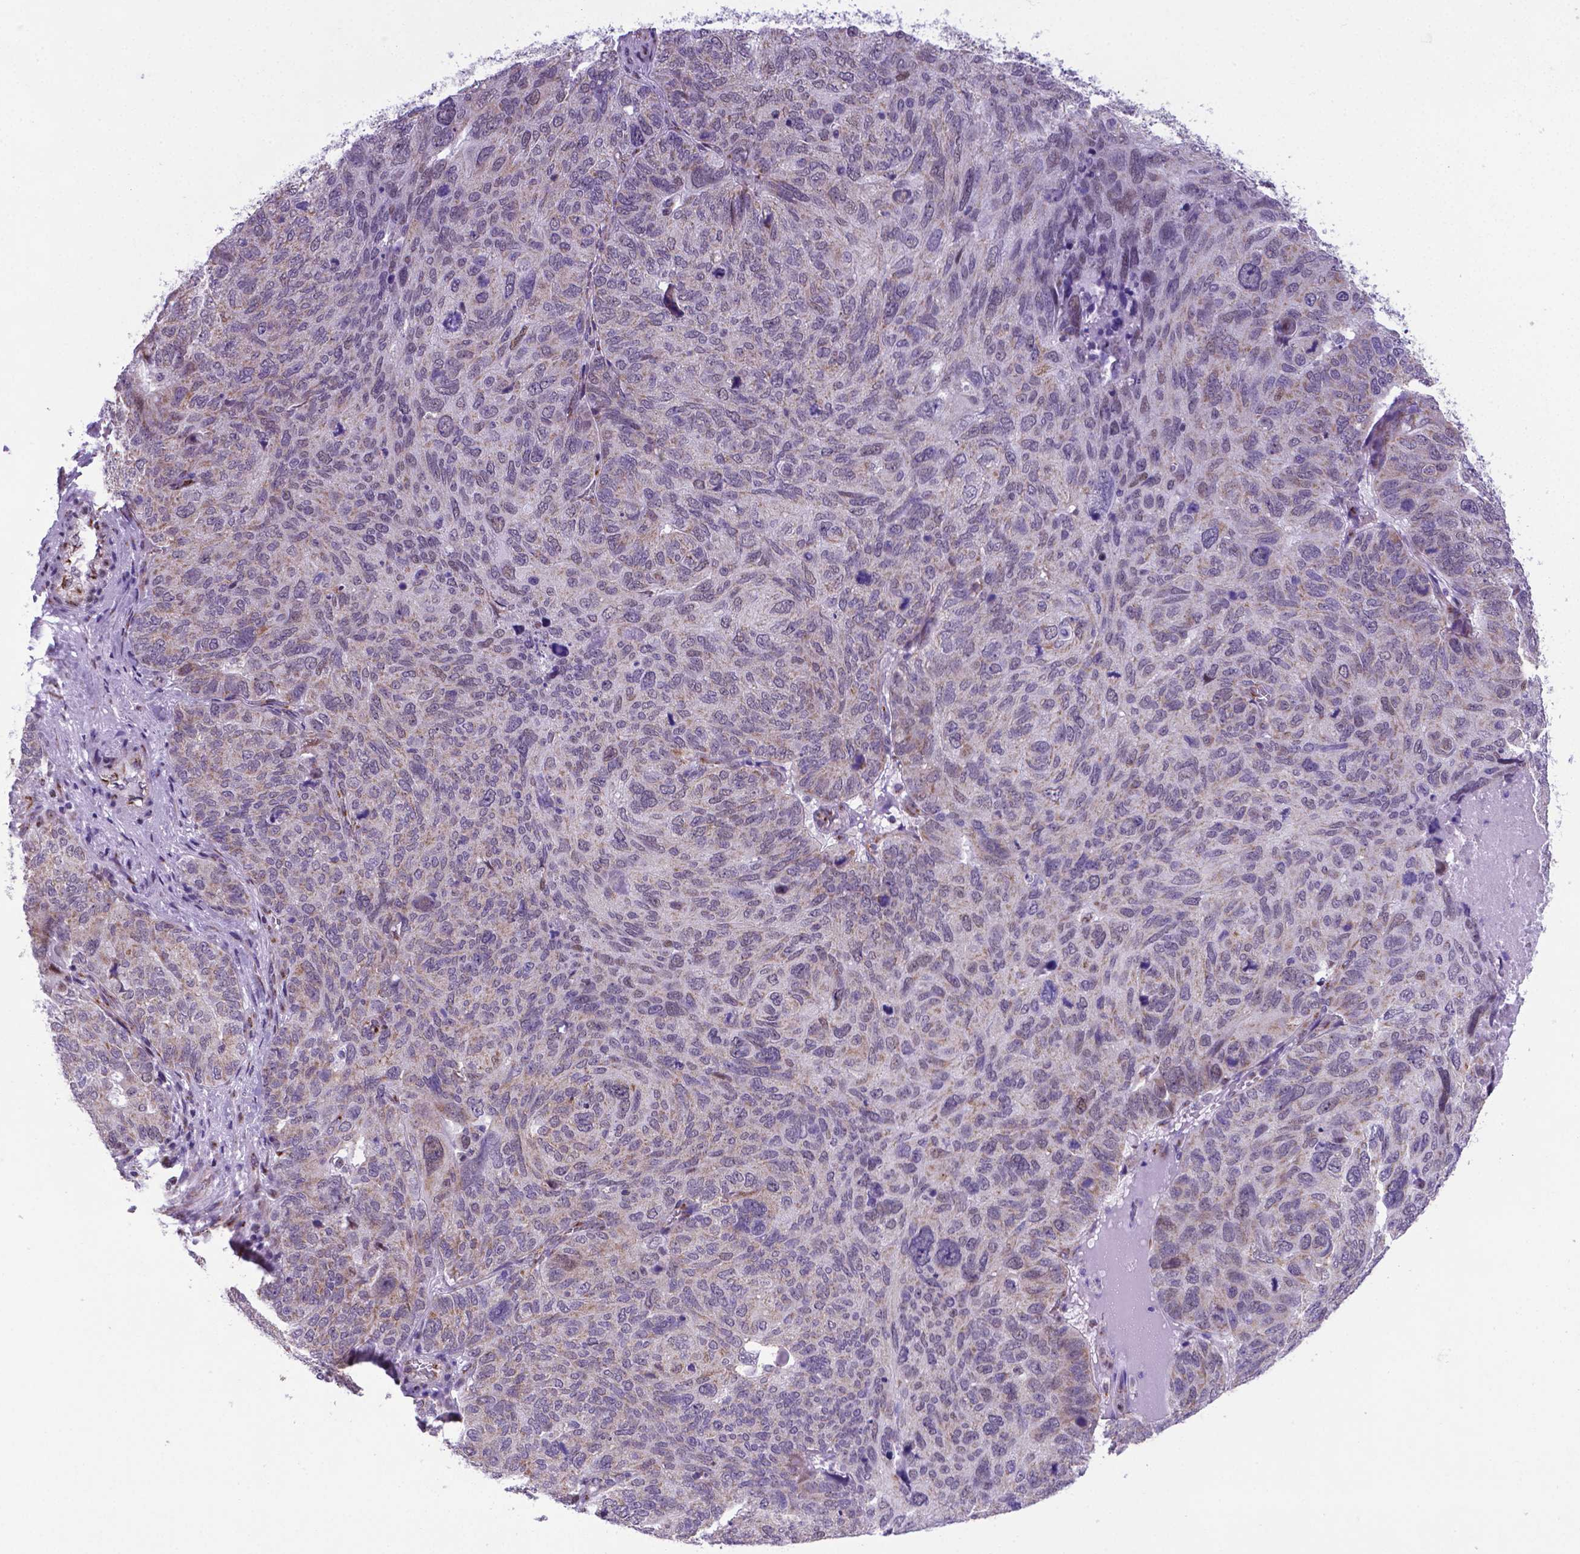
{"staining": {"intensity": "moderate", "quantity": "<25%", "location": "nuclear"}, "tissue": "ovarian cancer", "cell_type": "Tumor cells", "image_type": "cancer", "snomed": [{"axis": "morphology", "description": "Carcinoma, endometroid"}, {"axis": "topography", "description": "Ovary"}], "caption": "This is a histology image of immunohistochemistry staining of ovarian cancer, which shows moderate staining in the nuclear of tumor cells.", "gene": "MRPL10", "patient": {"sex": "female", "age": 58}}